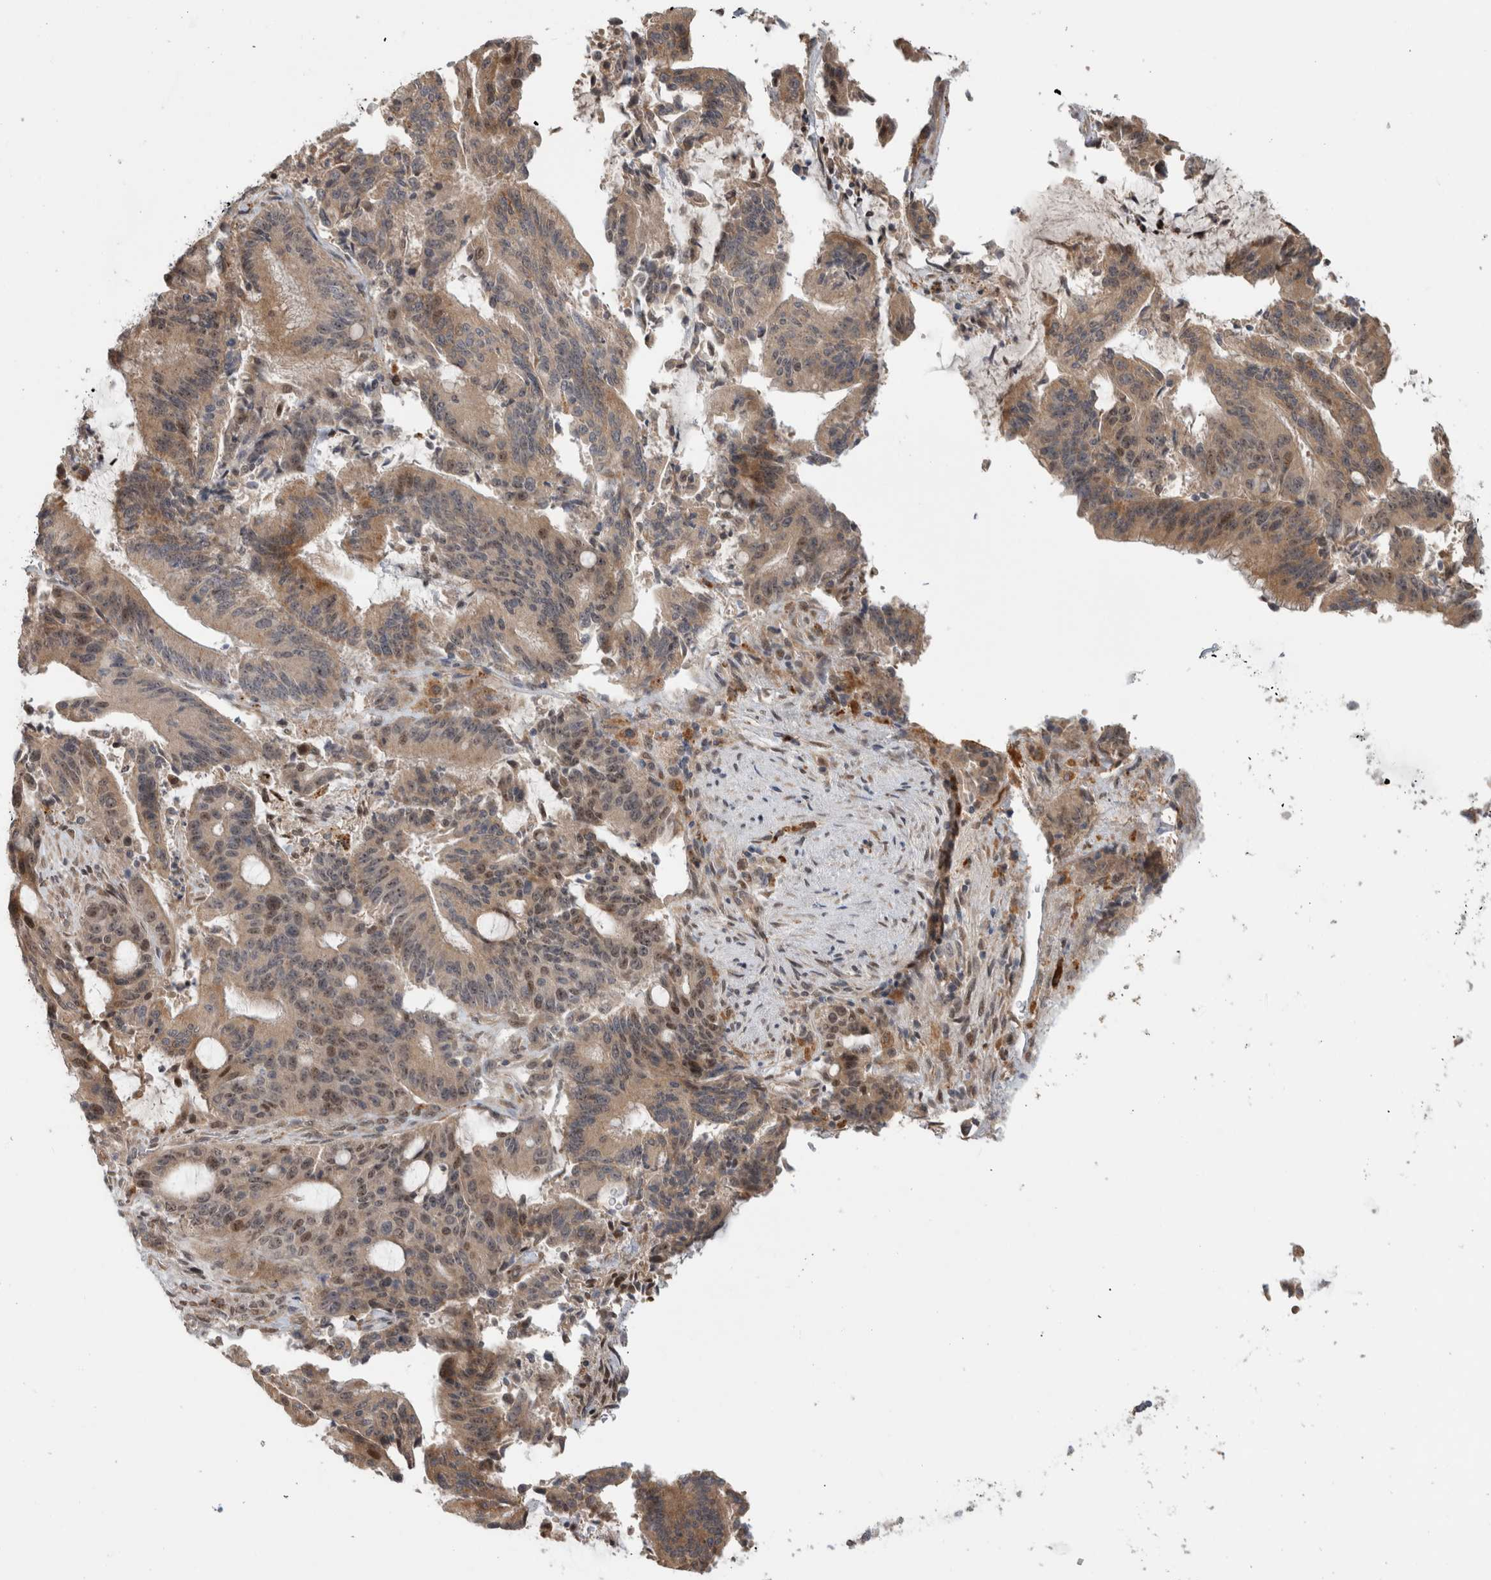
{"staining": {"intensity": "moderate", "quantity": ">75%", "location": "cytoplasmic/membranous,nuclear"}, "tissue": "liver cancer", "cell_type": "Tumor cells", "image_type": "cancer", "snomed": [{"axis": "morphology", "description": "Normal tissue, NOS"}, {"axis": "morphology", "description": "Cholangiocarcinoma"}, {"axis": "topography", "description": "Liver"}, {"axis": "topography", "description": "Peripheral nerve tissue"}], "caption": "Protein staining shows moderate cytoplasmic/membranous and nuclear expression in about >75% of tumor cells in liver cancer (cholangiocarcinoma). (IHC, brightfield microscopy, high magnification).", "gene": "NAB2", "patient": {"sex": "female", "age": 73}}